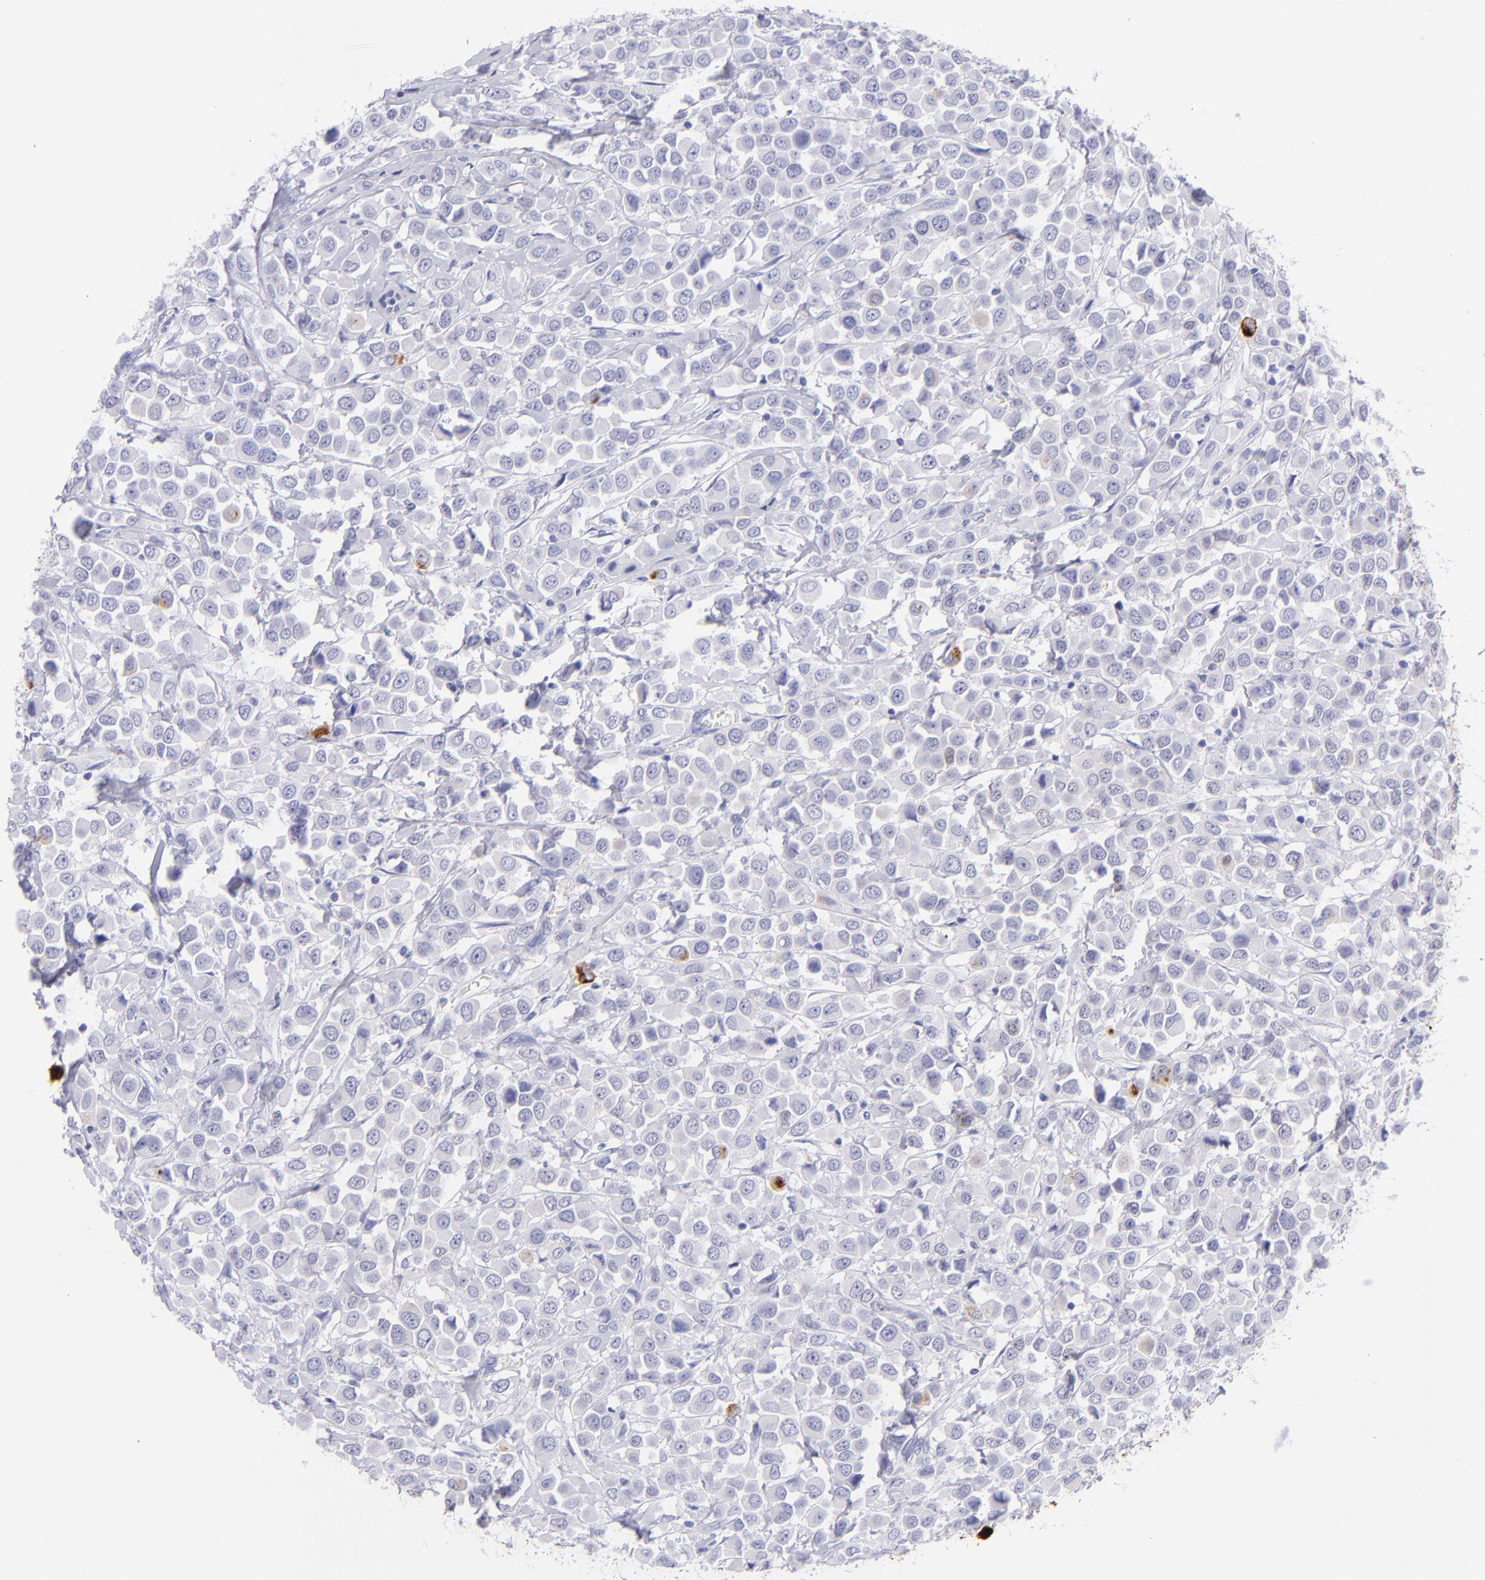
{"staining": {"intensity": "negative", "quantity": "none", "location": "none"}, "tissue": "breast cancer", "cell_type": "Tumor cells", "image_type": "cancer", "snomed": [{"axis": "morphology", "description": "Duct carcinoma"}, {"axis": "topography", "description": "Breast"}], "caption": "Breast cancer (infiltrating ductal carcinoma) was stained to show a protein in brown. There is no significant staining in tumor cells.", "gene": "PIP", "patient": {"sex": "female", "age": 61}}